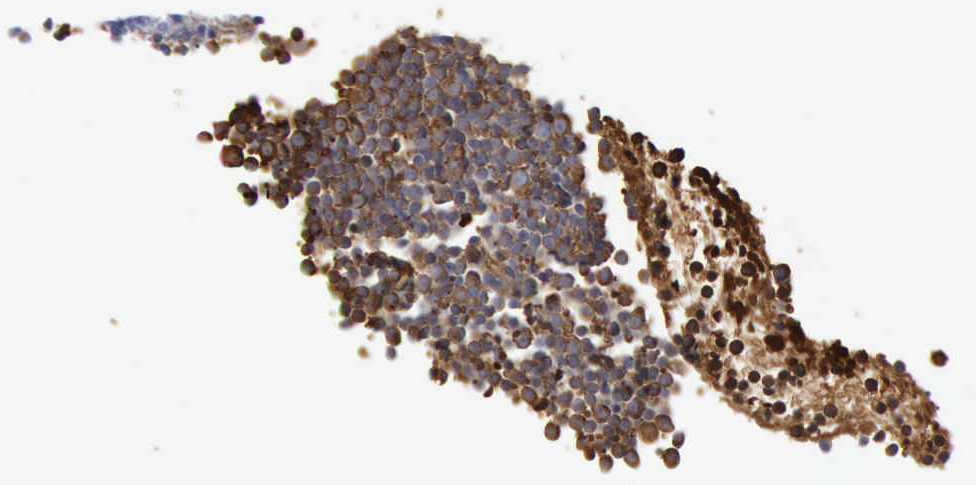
{"staining": {"intensity": "negative", "quantity": "none", "location": "none"}, "tissue": "lymphoma", "cell_type": "Tumor cells", "image_type": "cancer", "snomed": [{"axis": "morphology", "description": "Malignant lymphoma, non-Hodgkin's type, Low grade"}, {"axis": "topography", "description": "Lymph node"}], "caption": "DAB (3,3'-diaminobenzidine) immunohistochemical staining of lymphoma shows no significant positivity in tumor cells.", "gene": "TGFB1", "patient": {"sex": "male", "age": 57}}